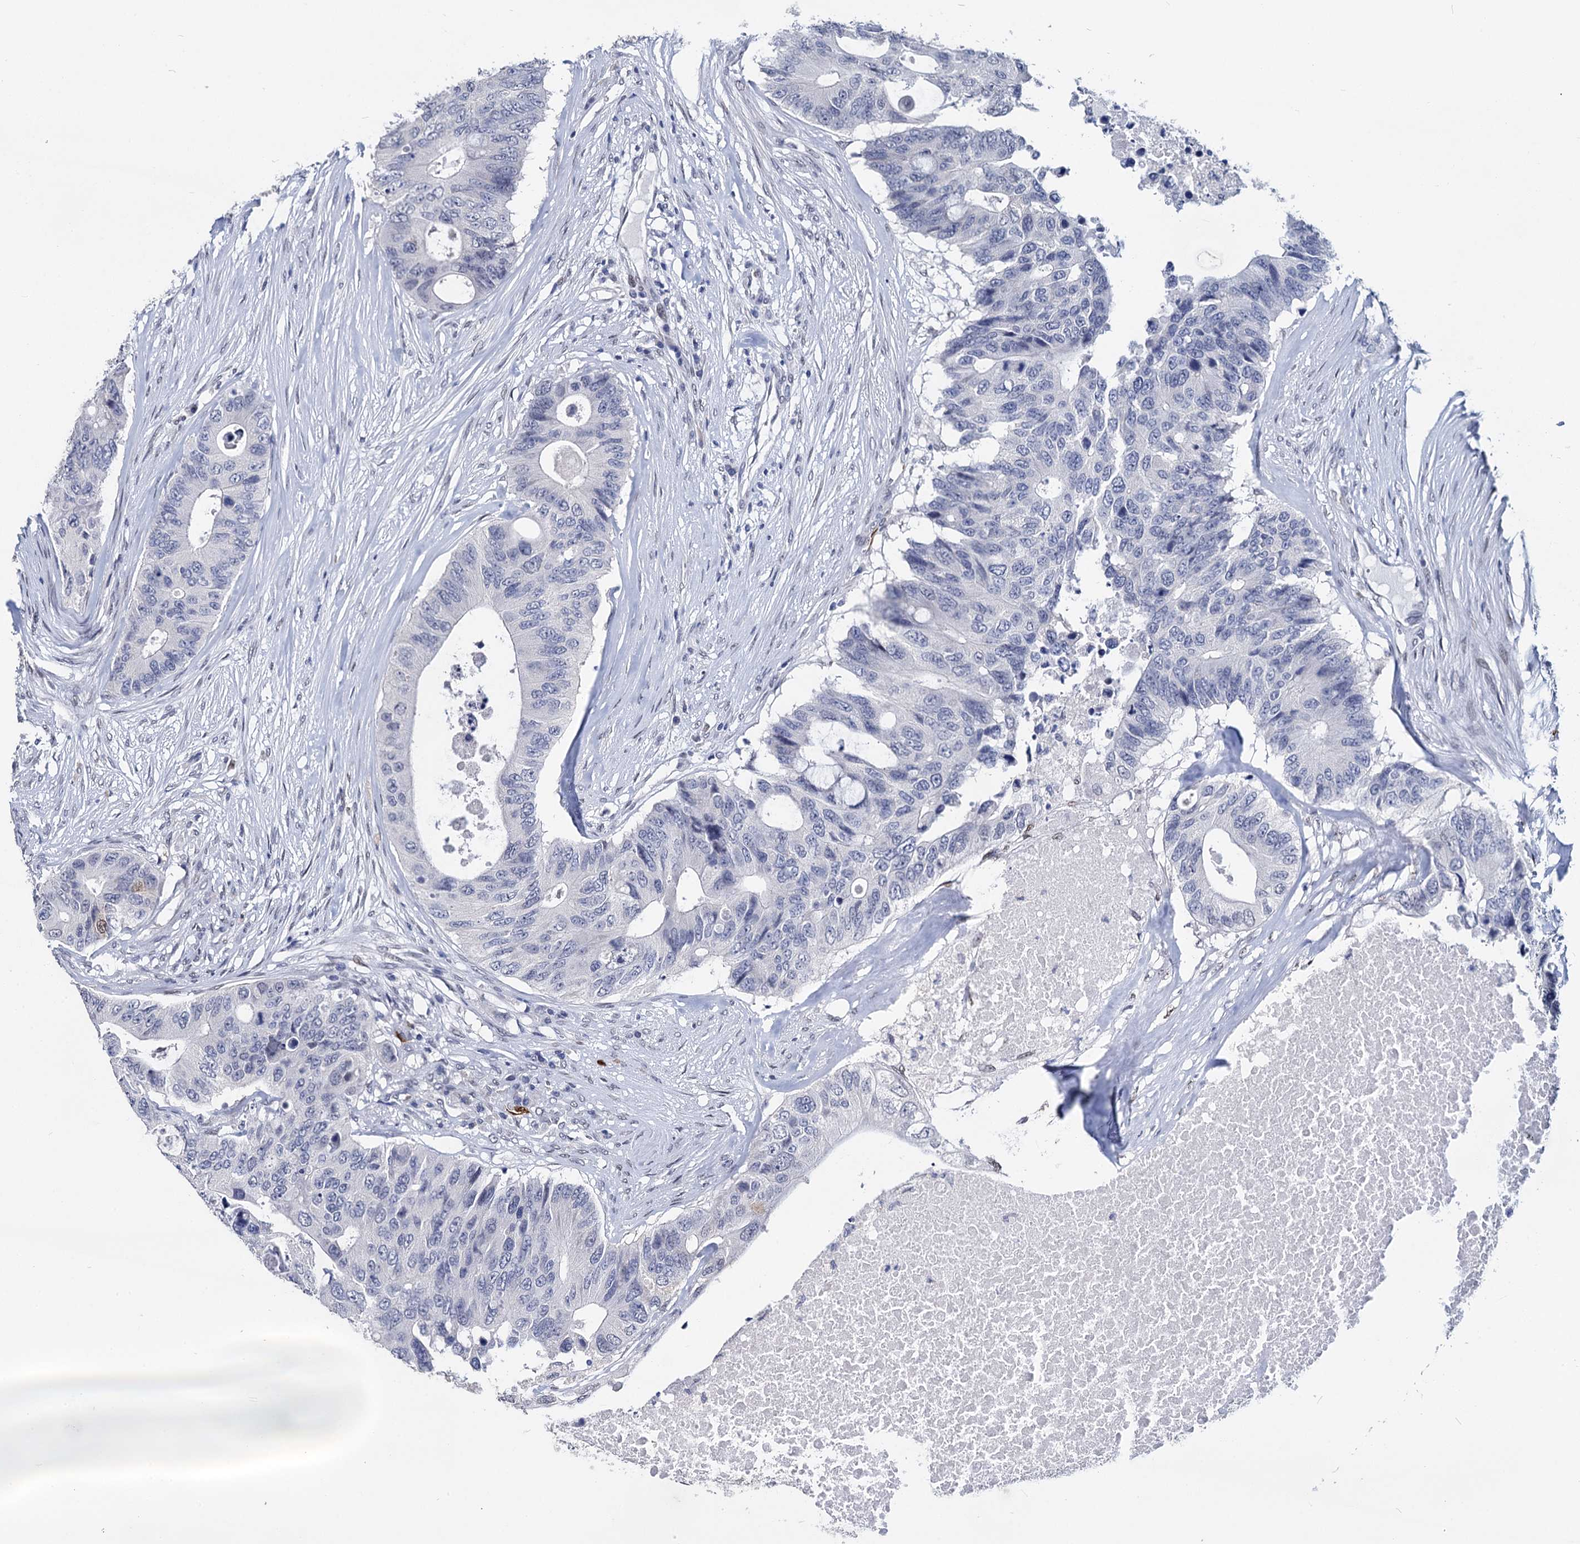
{"staining": {"intensity": "negative", "quantity": "none", "location": "none"}, "tissue": "colorectal cancer", "cell_type": "Tumor cells", "image_type": "cancer", "snomed": [{"axis": "morphology", "description": "Adenocarcinoma, NOS"}, {"axis": "topography", "description": "Colon"}], "caption": "The micrograph displays no significant staining in tumor cells of colorectal cancer (adenocarcinoma). (DAB (3,3'-diaminobenzidine) immunohistochemistry visualized using brightfield microscopy, high magnification).", "gene": "MAGEA4", "patient": {"sex": "male", "age": 71}}